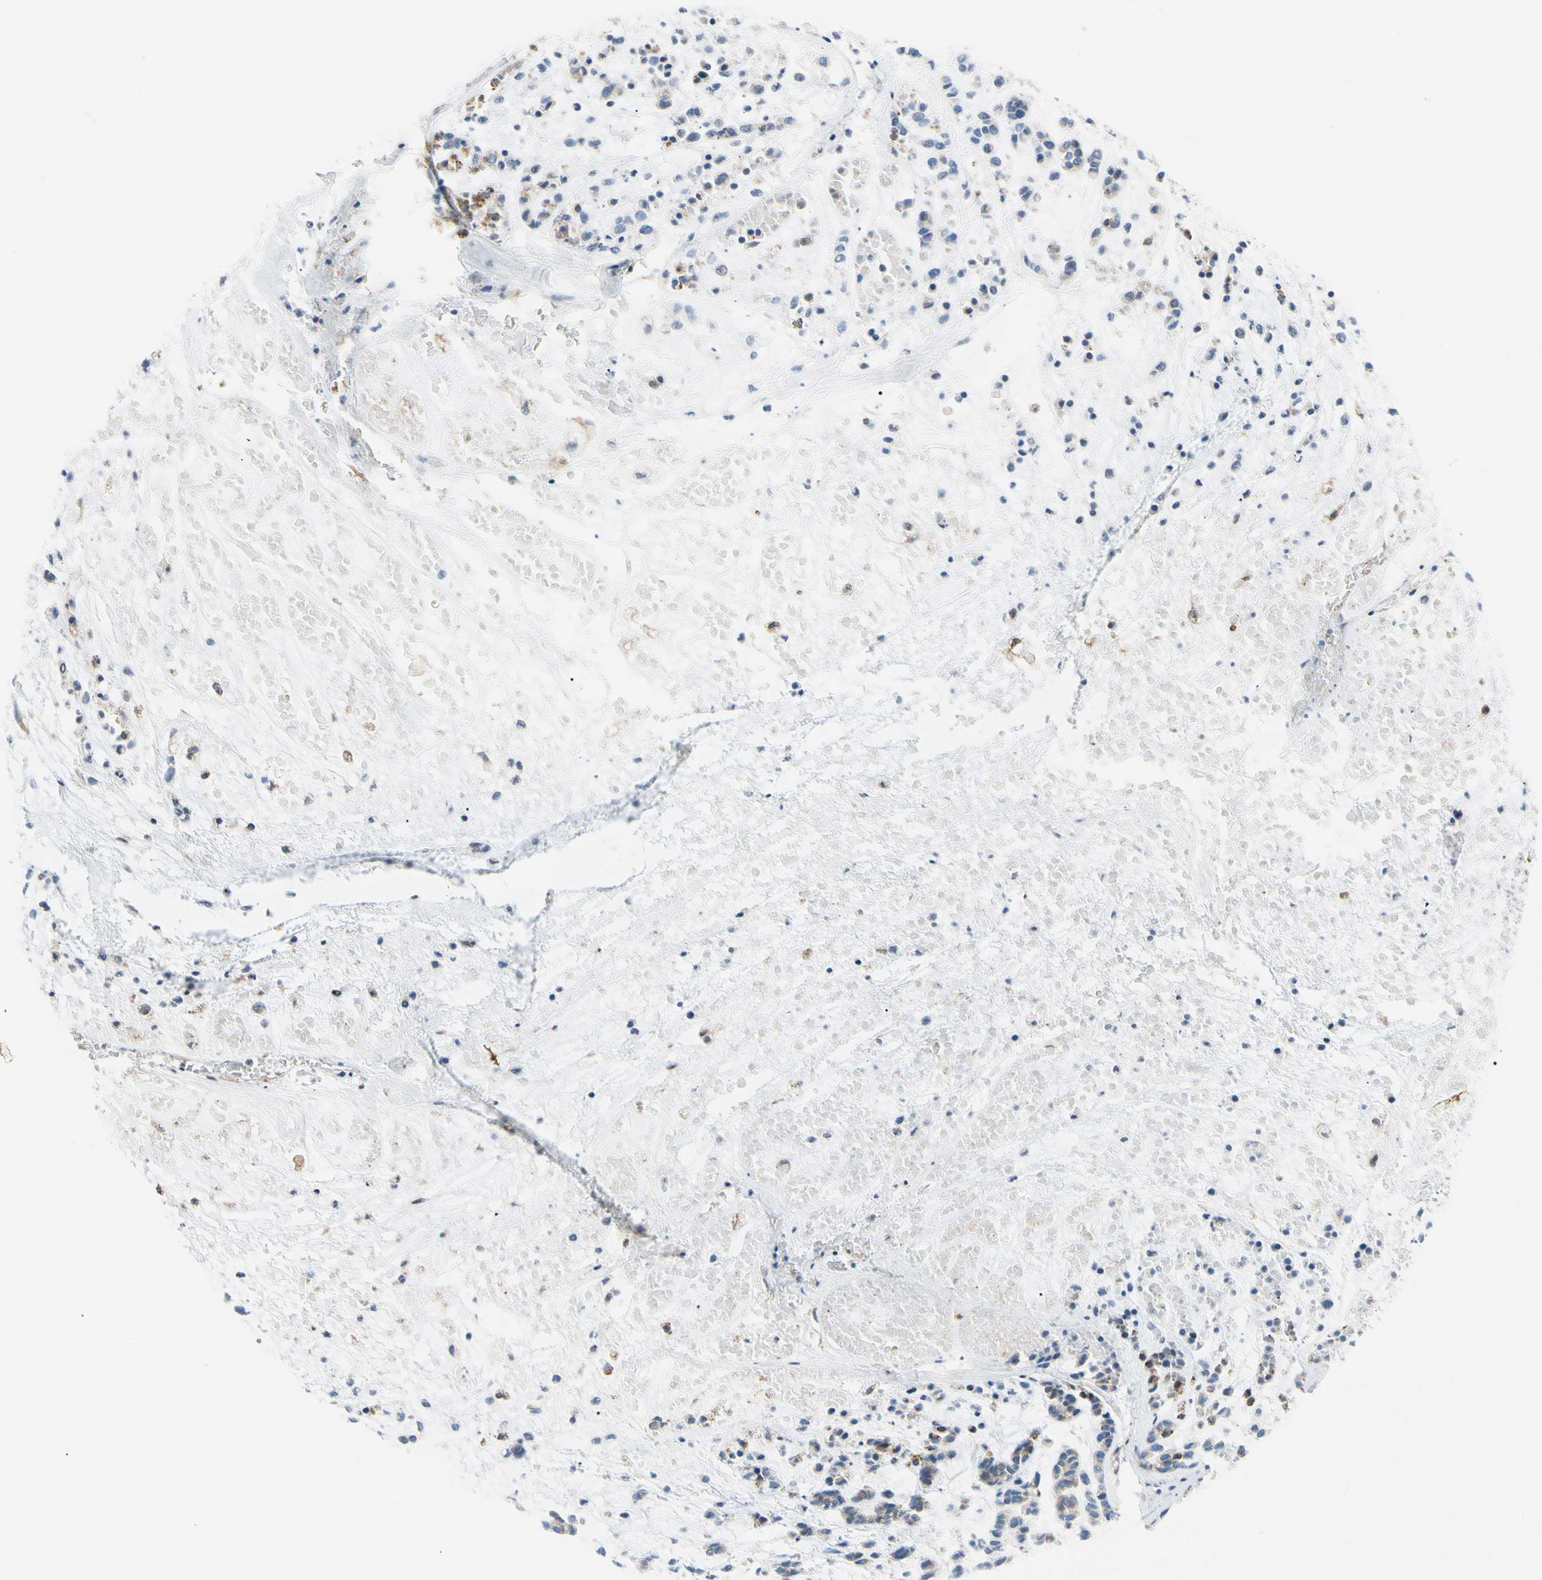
{"staining": {"intensity": "negative", "quantity": "none", "location": "none"}, "tissue": "head and neck cancer", "cell_type": "Tumor cells", "image_type": "cancer", "snomed": [{"axis": "morphology", "description": "Adenocarcinoma, NOS"}, {"axis": "morphology", "description": "Adenoma, NOS"}, {"axis": "topography", "description": "Head-Neck"}], "caption": "This is an IHC histopathology image of adenocarcinoma (head and neck). There is no expression in tumor cells.", "gene": "STXBP1", "patient": {"sex": "female", "age": 55}}